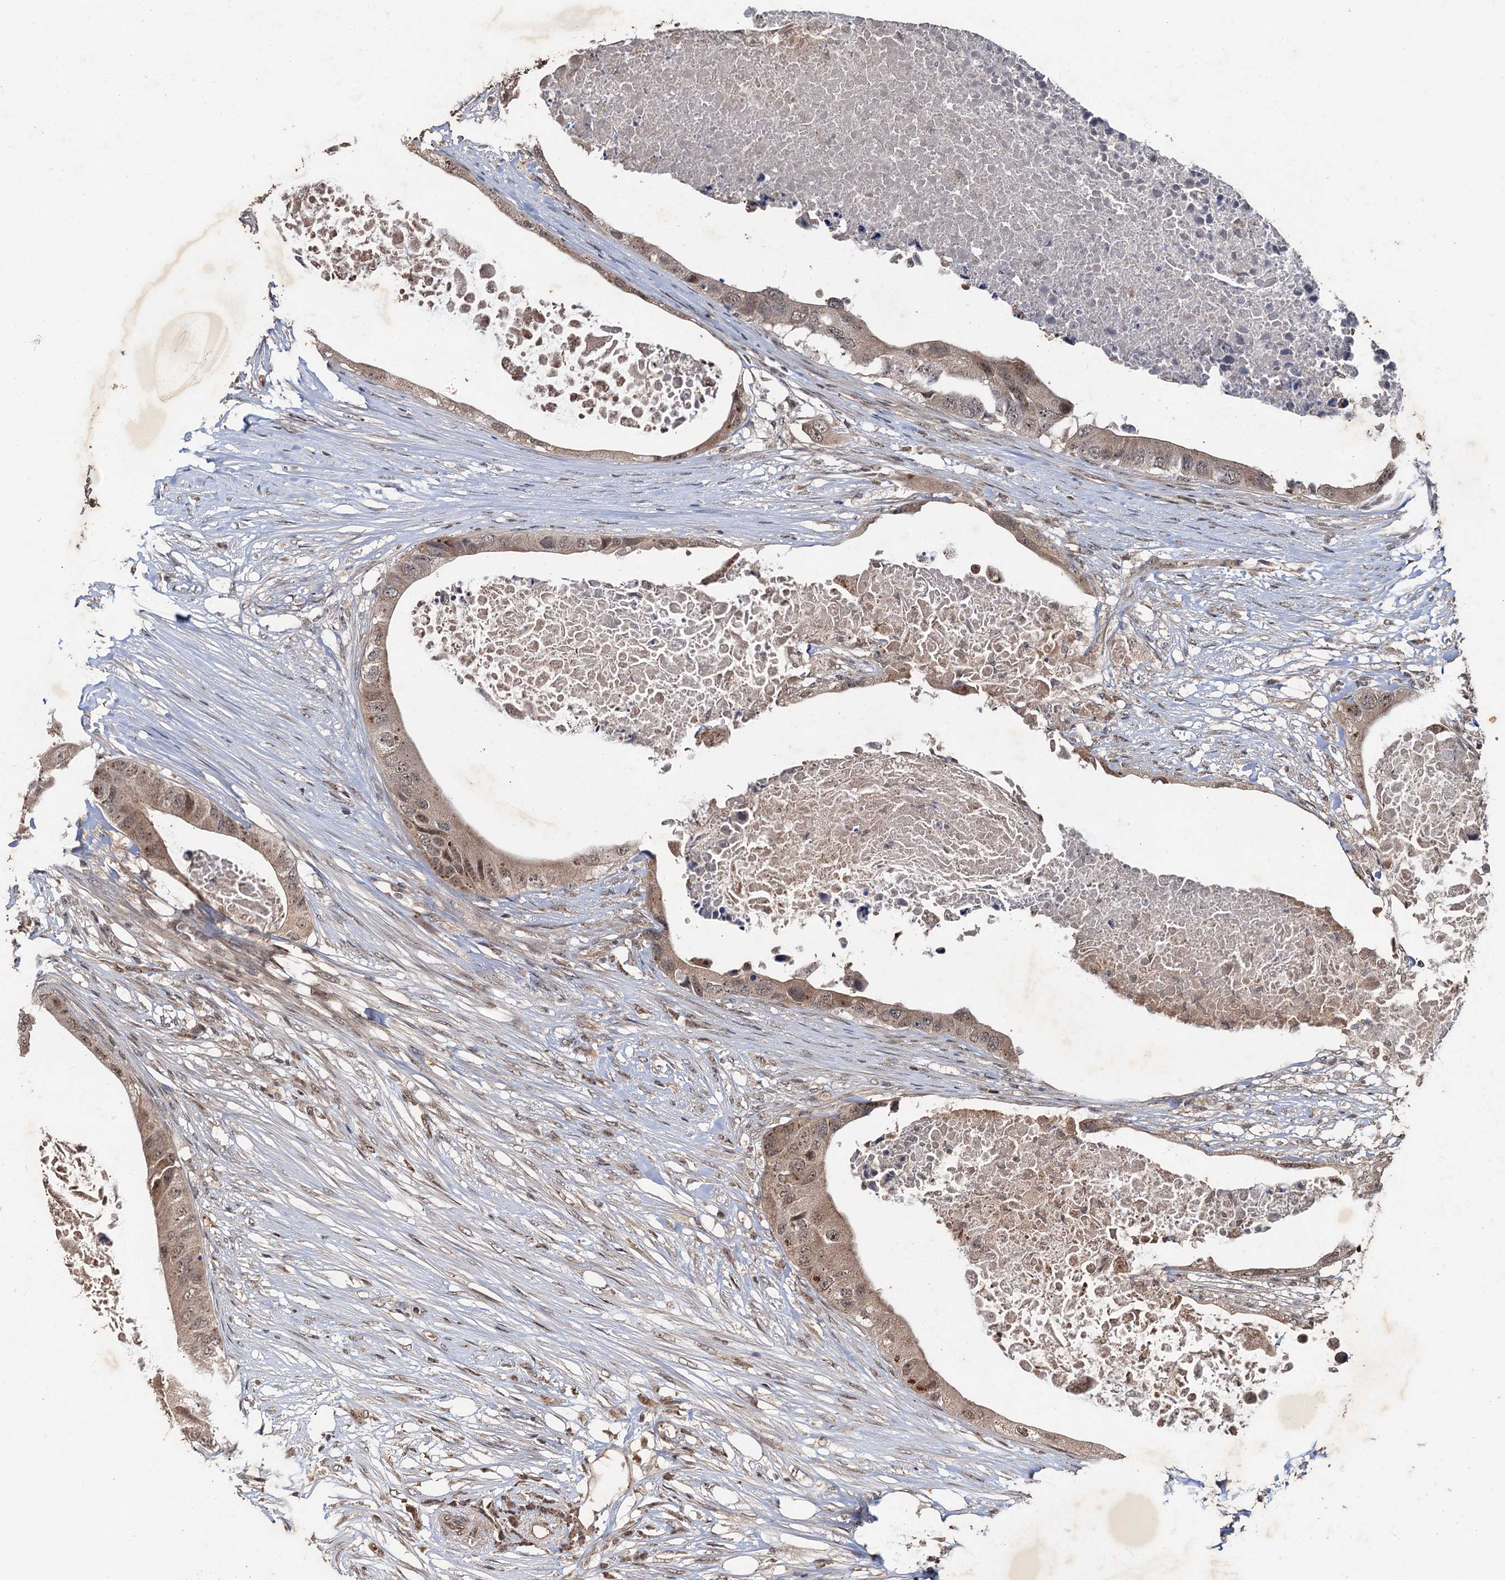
{"staining": {"intensity": "moderate", "quantity": ">75%", "location": "cytoplasmic/membranous,nuclear"}, "tissue": "colorectal cancer", "cell_type": "Tumor cells", "image_type": "cancer", "snomed": [{"axis": "morphology", "description": "Adenocarcinoma, NOS"}, {"axis": "topography", "description": "Colon"}], "caption": "Immunohistochemical staining of adenocarcinoma (colorectal) demonstrates medium levels of moderate cytoplasmic/membranous and nuclear protein staining in approximately >75% of tumor cells.", "gene": "REP15", "patient": {"sex": "male", "age": 71}}